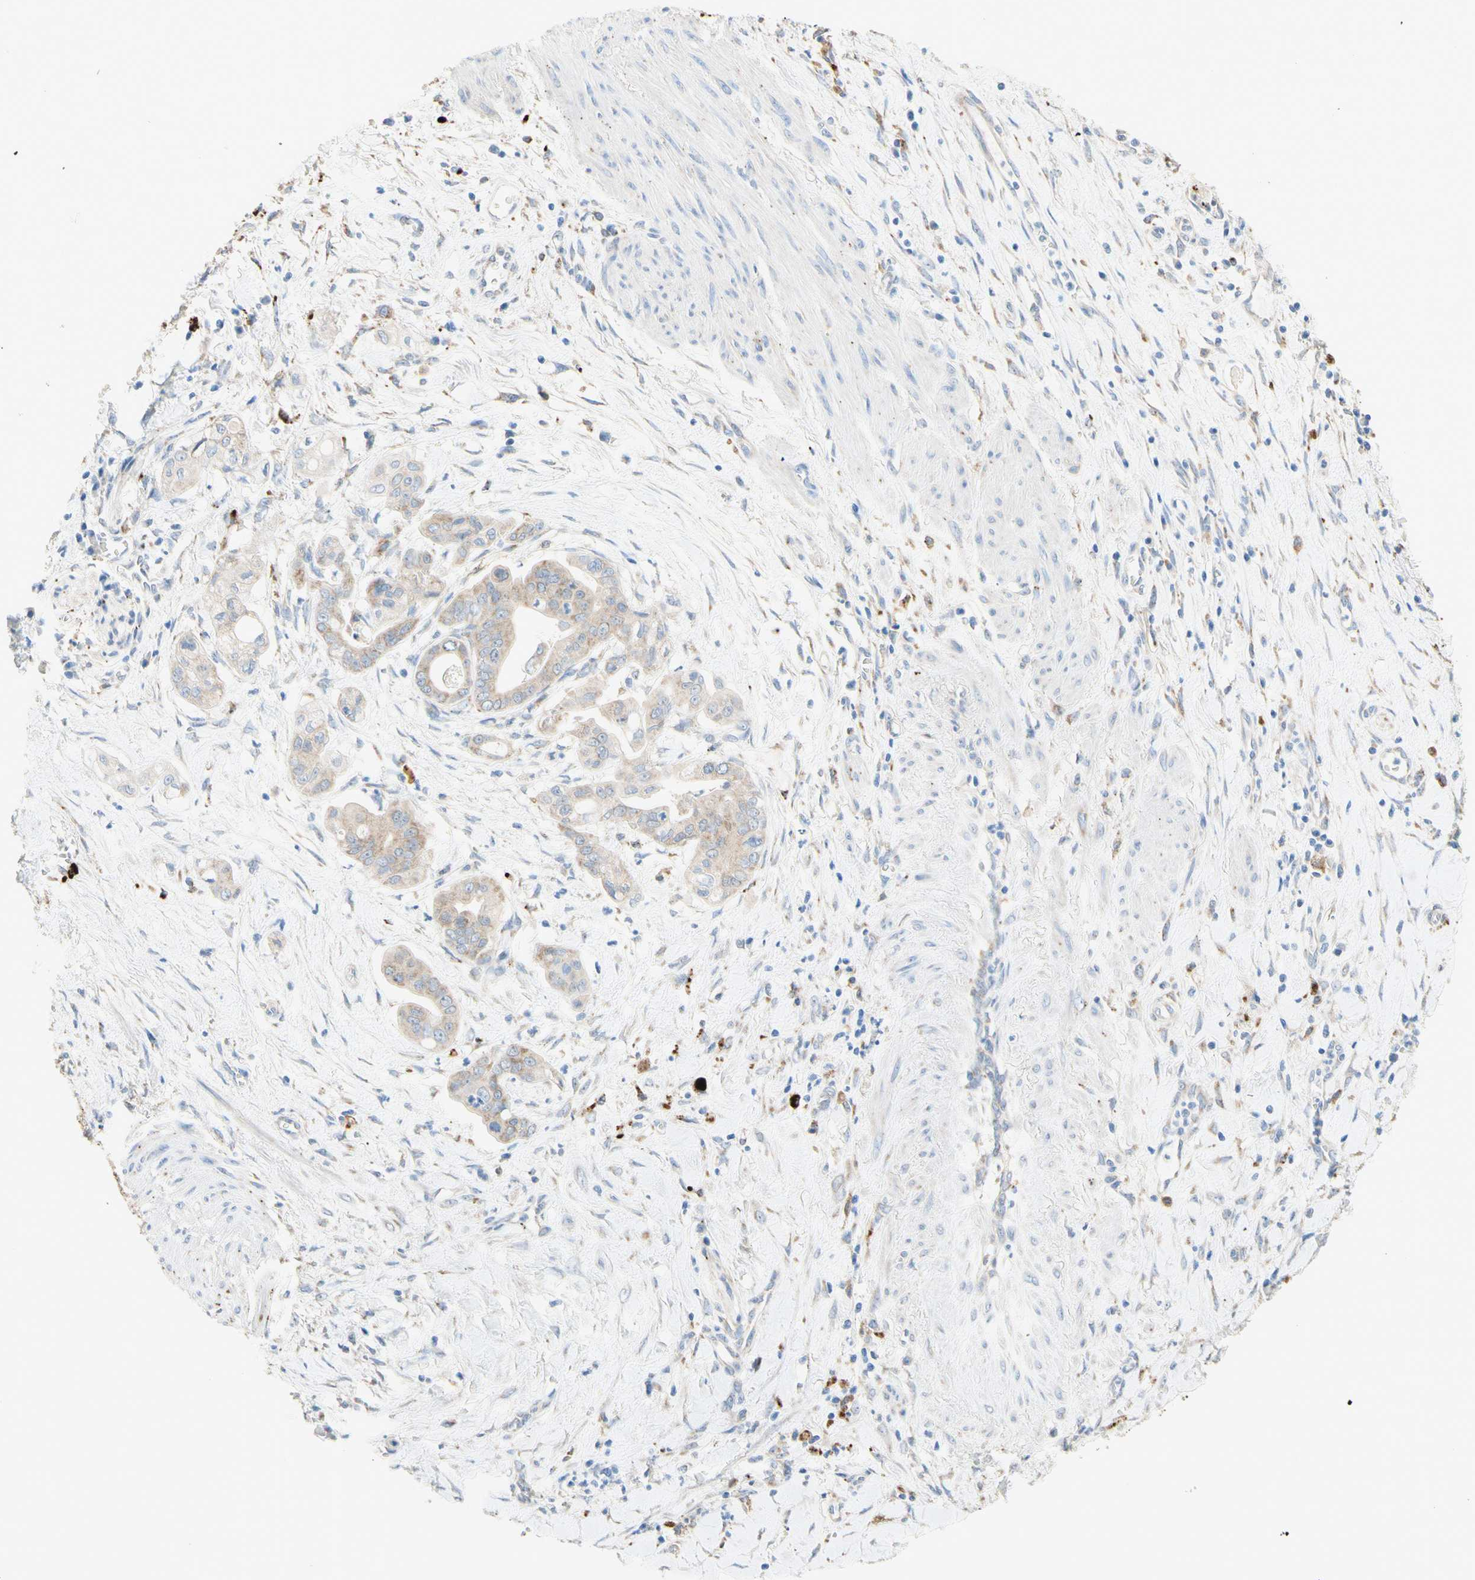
{"staining": {"intensity": "moderate", "quantity": ">75%", "location": "cytoplasmic/membranous"}, "tissue": "pancreatic cancer", "cell_type": "Tumor cells", "image_type": "cancer", "snomed": [{"axis": "morphology", "description": "Adenocarcinoma, NOS"}, {"axis": "topography", "description": "Pancreas"}], "caption": "Immunohistochemical staining of human pancreatic cancer (adenocarcinoma) shows medium levels of moderate cytoplasmic/membranous protein positivity in approximately >75% of tumor cells.", "gene": "URB2", "patient": {"sex": "female", "age": 75}}